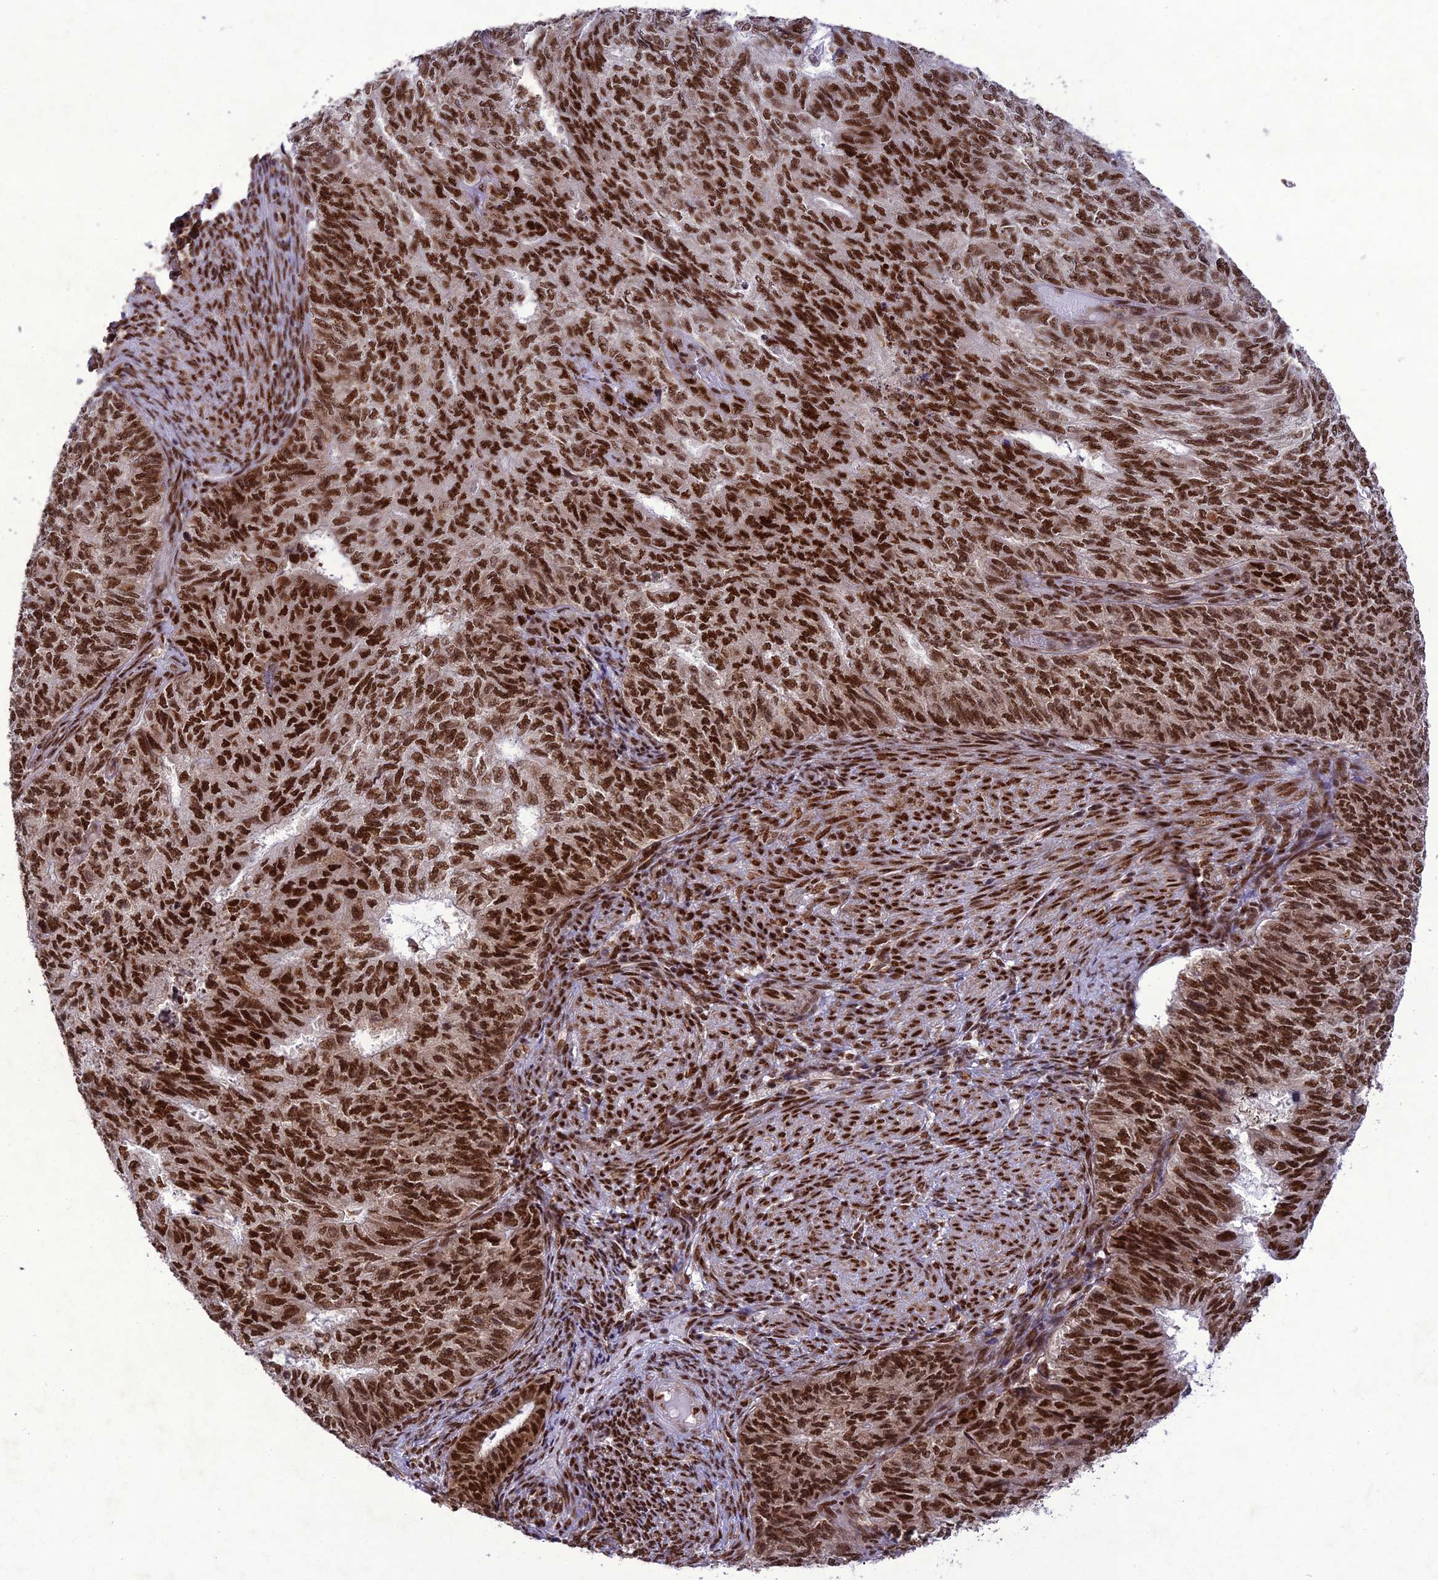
{"staining": {"intensity": "strong", "quantity": ">75%", "location": "nuclear"}, "tissue": "endometrial cancer", "cell_type": "Tumor cells", "image_type": "cancer", "snomed": [{"axis": "morphology", "description": "Adenocarcinoma, NOS"}, {"axis": "topography", "description": "Endometrium"}], "caption": "Endometrial cancer (adenocarcinoma) stained for a protein exhibits strong nuclear positivity in tumor cells.", "gene": "DDX1", "patient": {"sex": "female", "age": 32}}